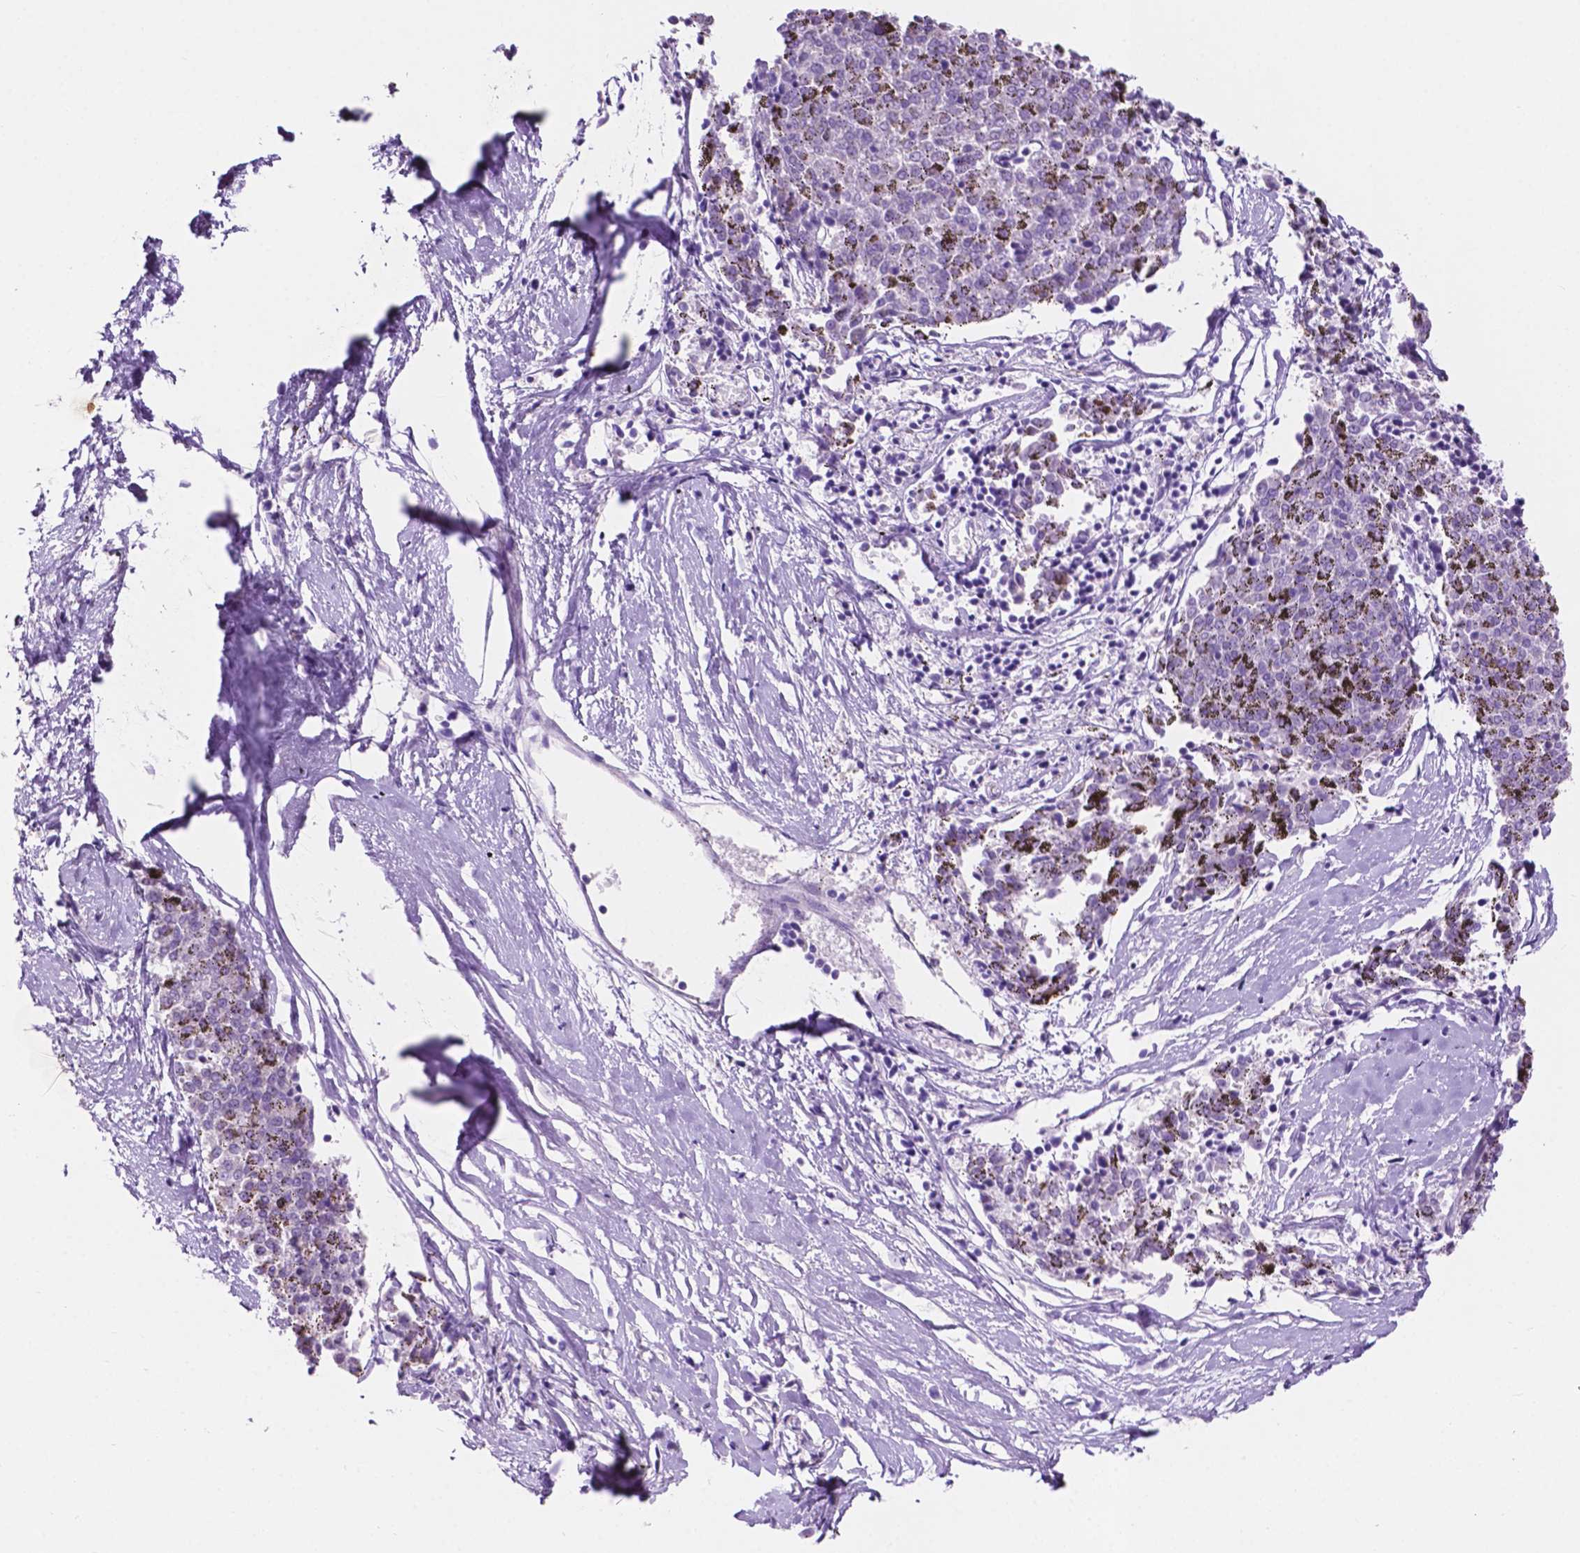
{"staining": {"intensity": "negative", "quantity": "none", "location": "none"}, "tissue": "melanoma", "cell_type": "Tumor cells", "image_type": "cancer", "snomed": [{"axis": "morphology", "description": "Malignant melanoma, NOS"}, {"axis": "topography", "description": "Skin"}], "caption": "High magnification brightfield microscopy of malignant melanoma stained with DAB (3,3'-diaminobenzidine) (brown) and counterstained with hematoxylin (blue): tumor cells show no significant expression.", "gene": "CLDN17", "patient": {"sex": "female", "age": 72}}